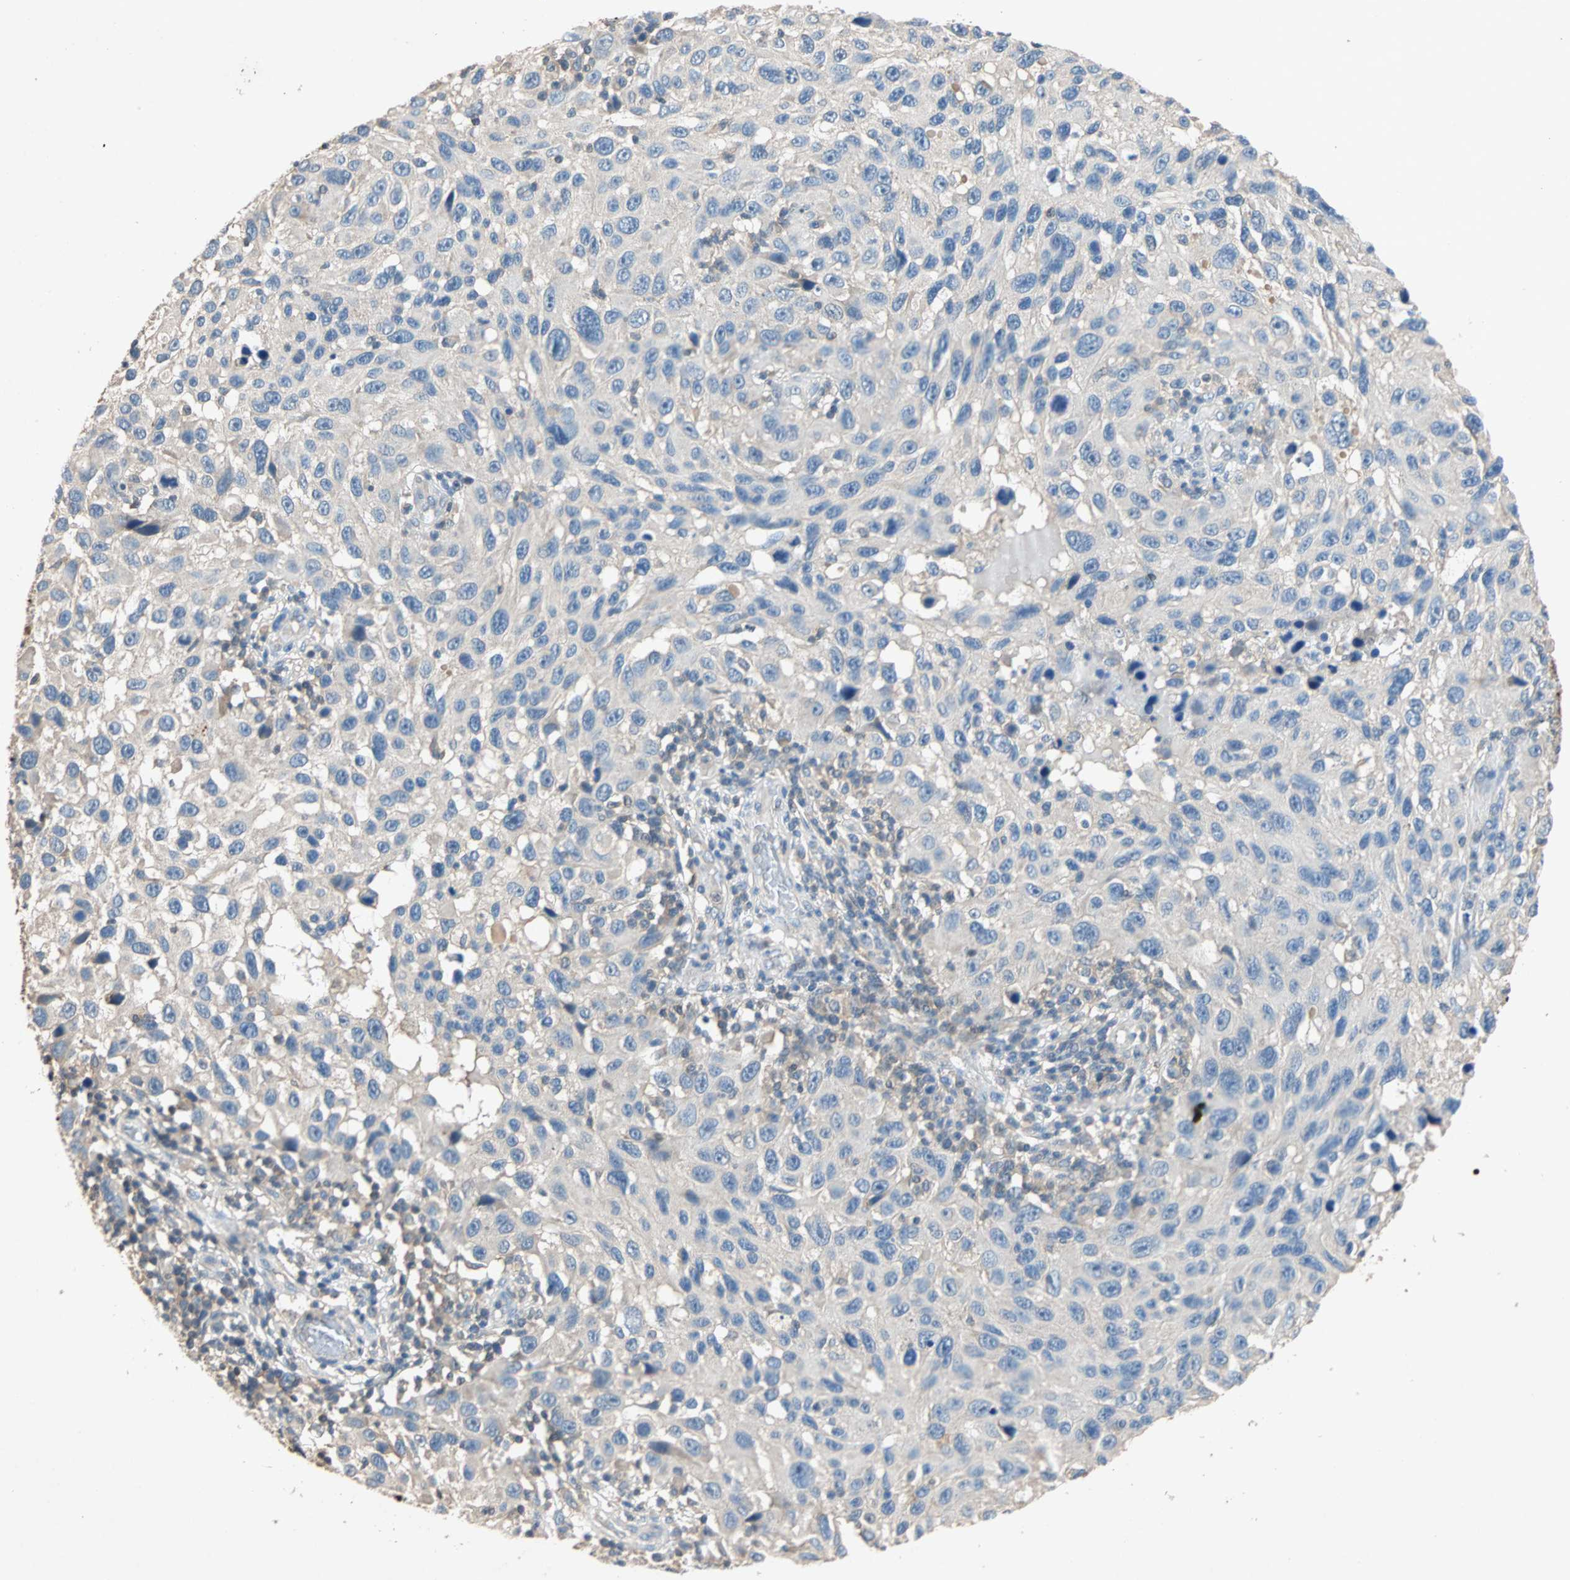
{"staining": {"intensity": "negative", "quantity": "none", "location": "none"}, "tissue": "melanoma", "cell_type": "Tumor cells", "image_type": "cancer", "snomed": [{"axis": "morphology", "description": "Malignant melanoma, NOS"}, {"axis": "topography", "description": "Skin"}], "caption": "Immunohistochemical staining of human malignant melanoma displays no significant positivity in tumor cells.", "gene": "ADAP1", "patient": {"sex": "male", "age": 53}}